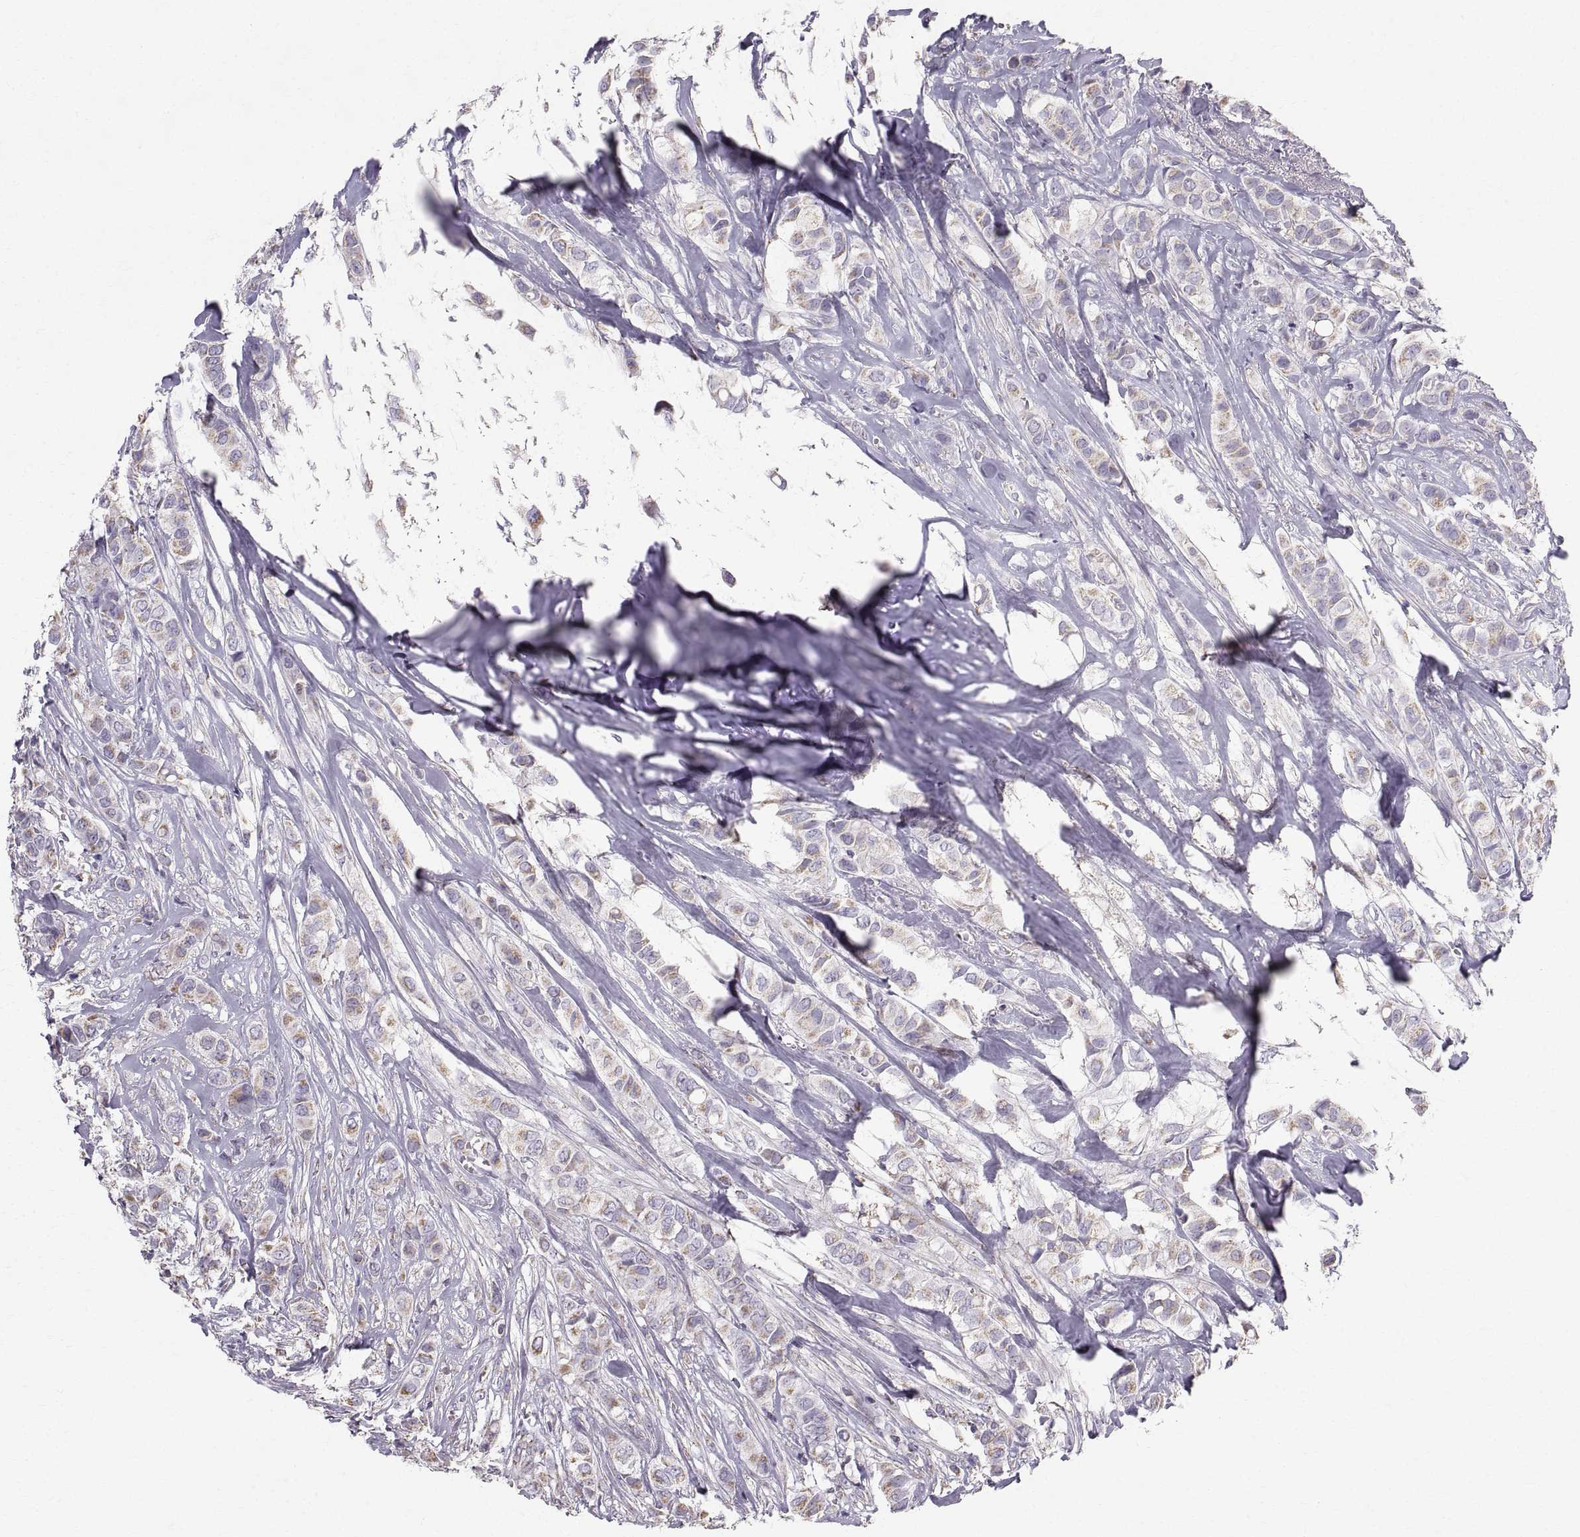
{"staining": {"intensity": "moderate", "quantity": "<25%", "location": "cytoplasmic/membranous"}, "tissue": "breast cancer", "cell_type": "Tumor cells", "image_type": "cancer", "snomed": [{"axis": "morphology", "description": "Duct carcinoma"}, {"axis": "topography", "description": "Breast"}], "caption": "This is a photomicrograph of immunohistochemistry staining of breast intraductal carcinoma, which shows moderate positivity in the cytoplasmic/membranous of tumor cells.", "gene": "STMND1", "patient": {"sex": "female", "age": 85}}